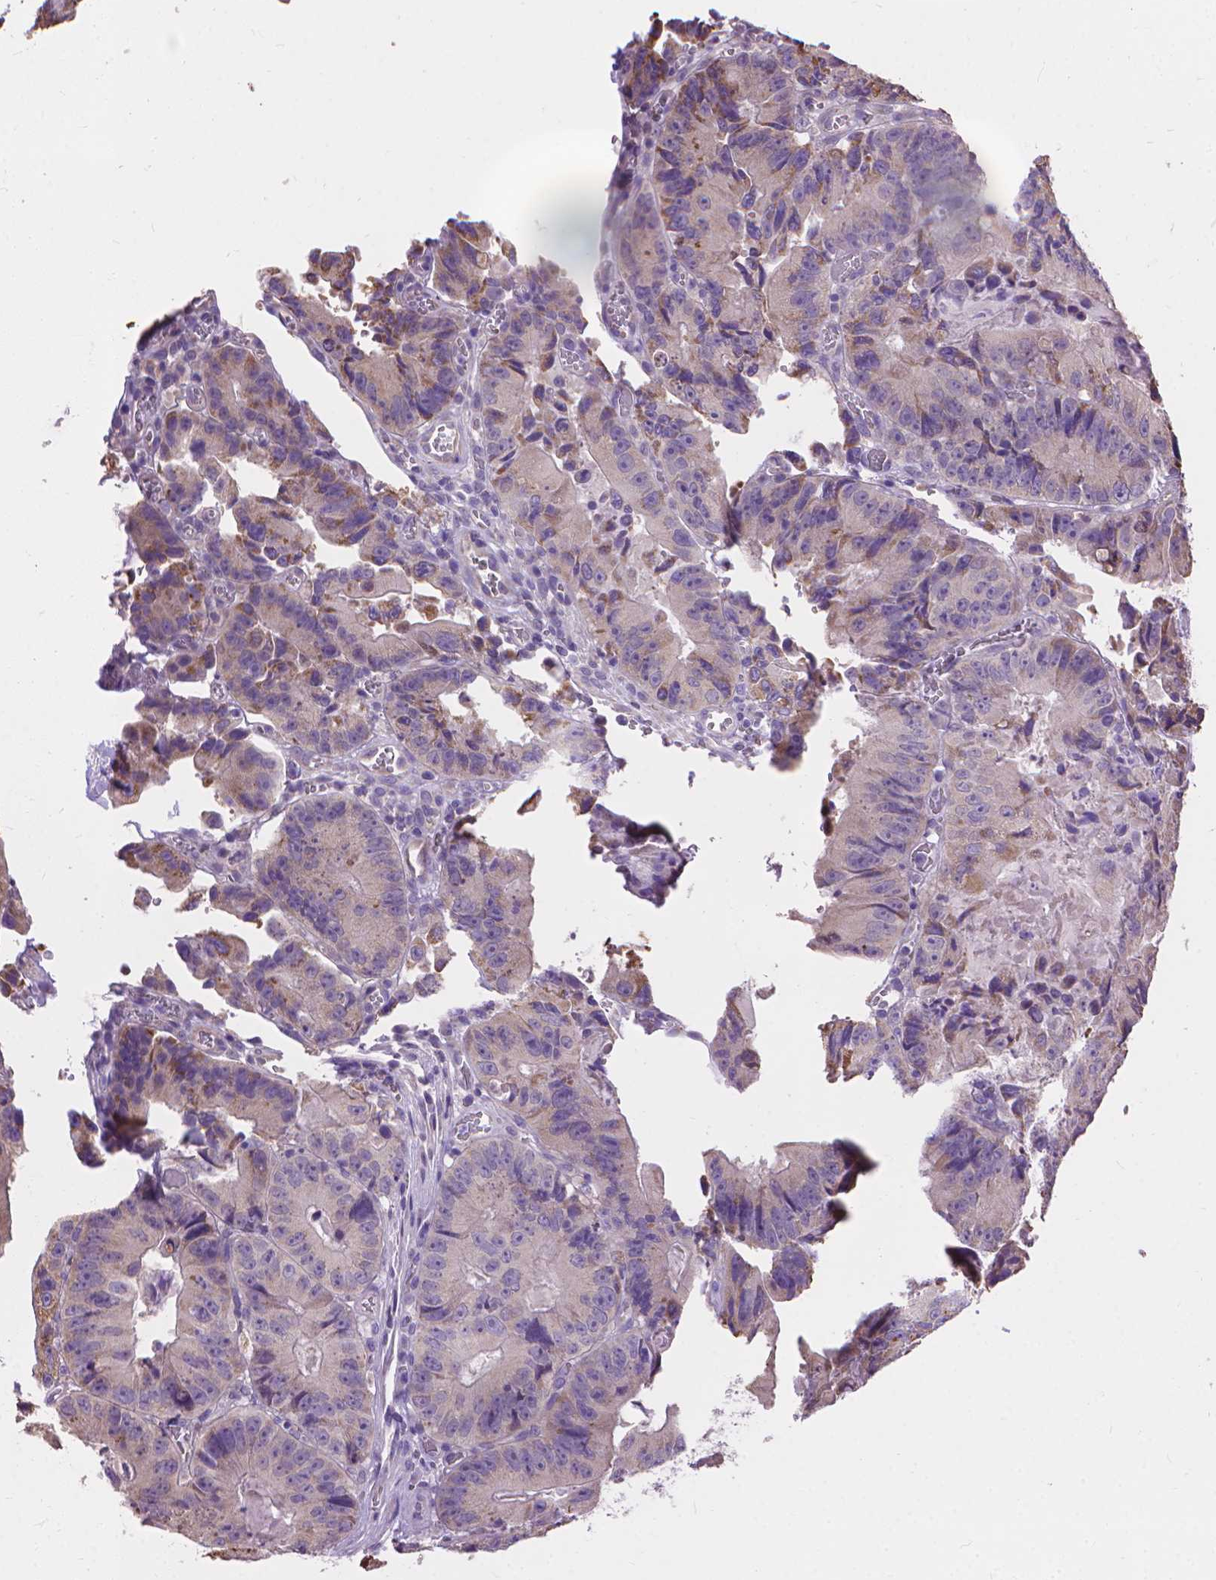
{"staining": {"intensity": "weak", "quantity": "25%-75%", "location": "cytoplasmic/membranous"}, "tissue": "colorectal cancer", "cell_type": "Tumor cells", "image_type": "cancer", "snomed": [{"axis": "morphology", "description": "Adenocarcinoma, NOS"}, {"axis": "topography", "description": "Colon"}], "caption": "Weak cytoplasmic/membranous expression for a protein is appreciated in about 25%-75% of tumor cells of colorectal cancer using immunohistochemistry.", "gene": "SYN1", "patient": {"sex": "female", "age": 86}}